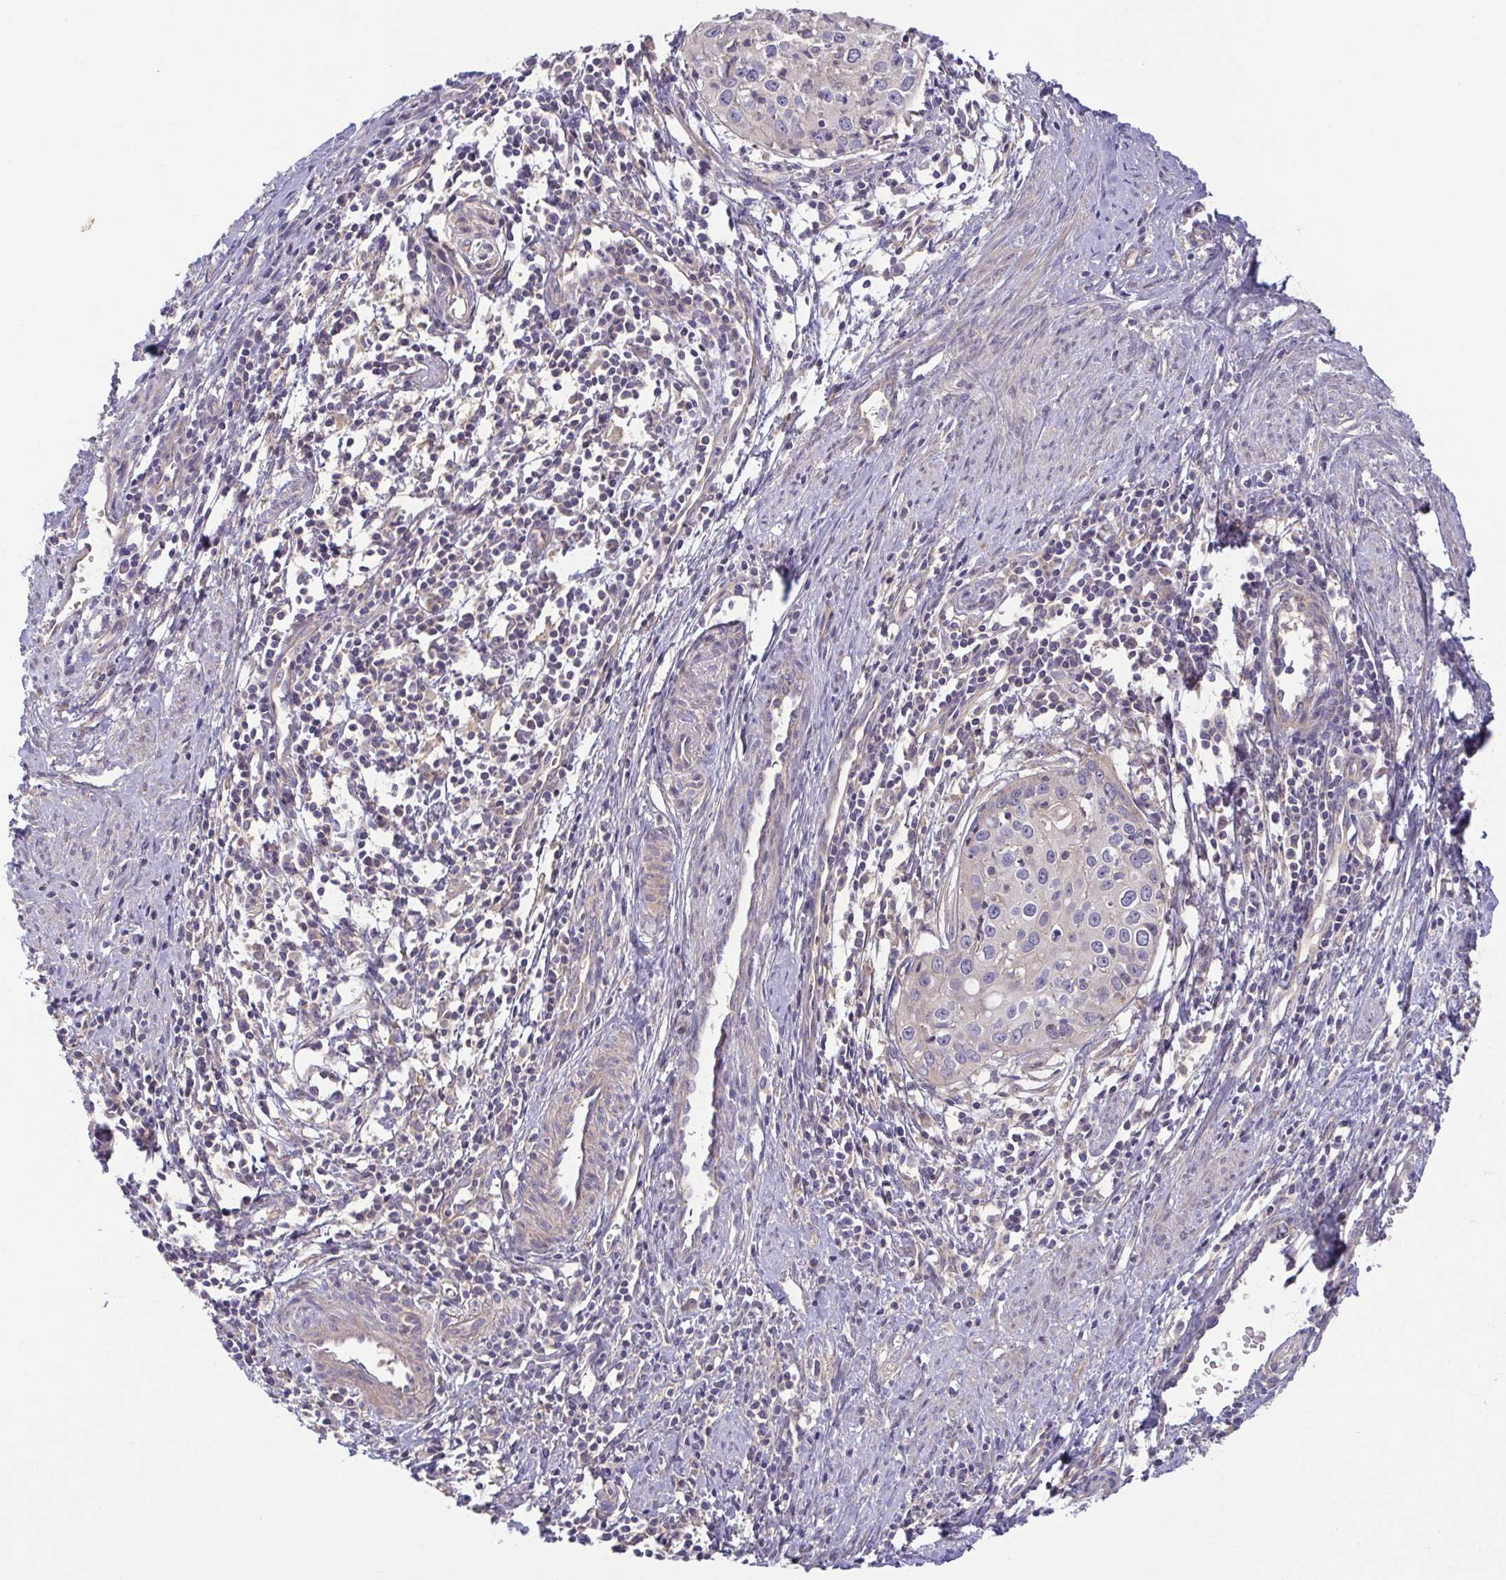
{"staining": {"intensity": "negative", "quantity": "none", "location": "none"}, "tissue": "cervical cancer", "cell_type": "Tumor cells", "image_type": "cancer", "snomed": [{"axis": "morphology", "description": "Squamous cell carcinoma, NOS"}, {"axis": "topography", "description": "Cervix"}], "caption": "Immunohistochemistry (IHC) of cervical squamous cell carcinoma reveals no staining in tumor cells. Brightfield microscopy of immunohistochemistry stained with DAB (brown) and hematoxylin (blue), captured at high magnification.", "gene": "LMF2", "patient": {"sex": "female", "age": 40}}